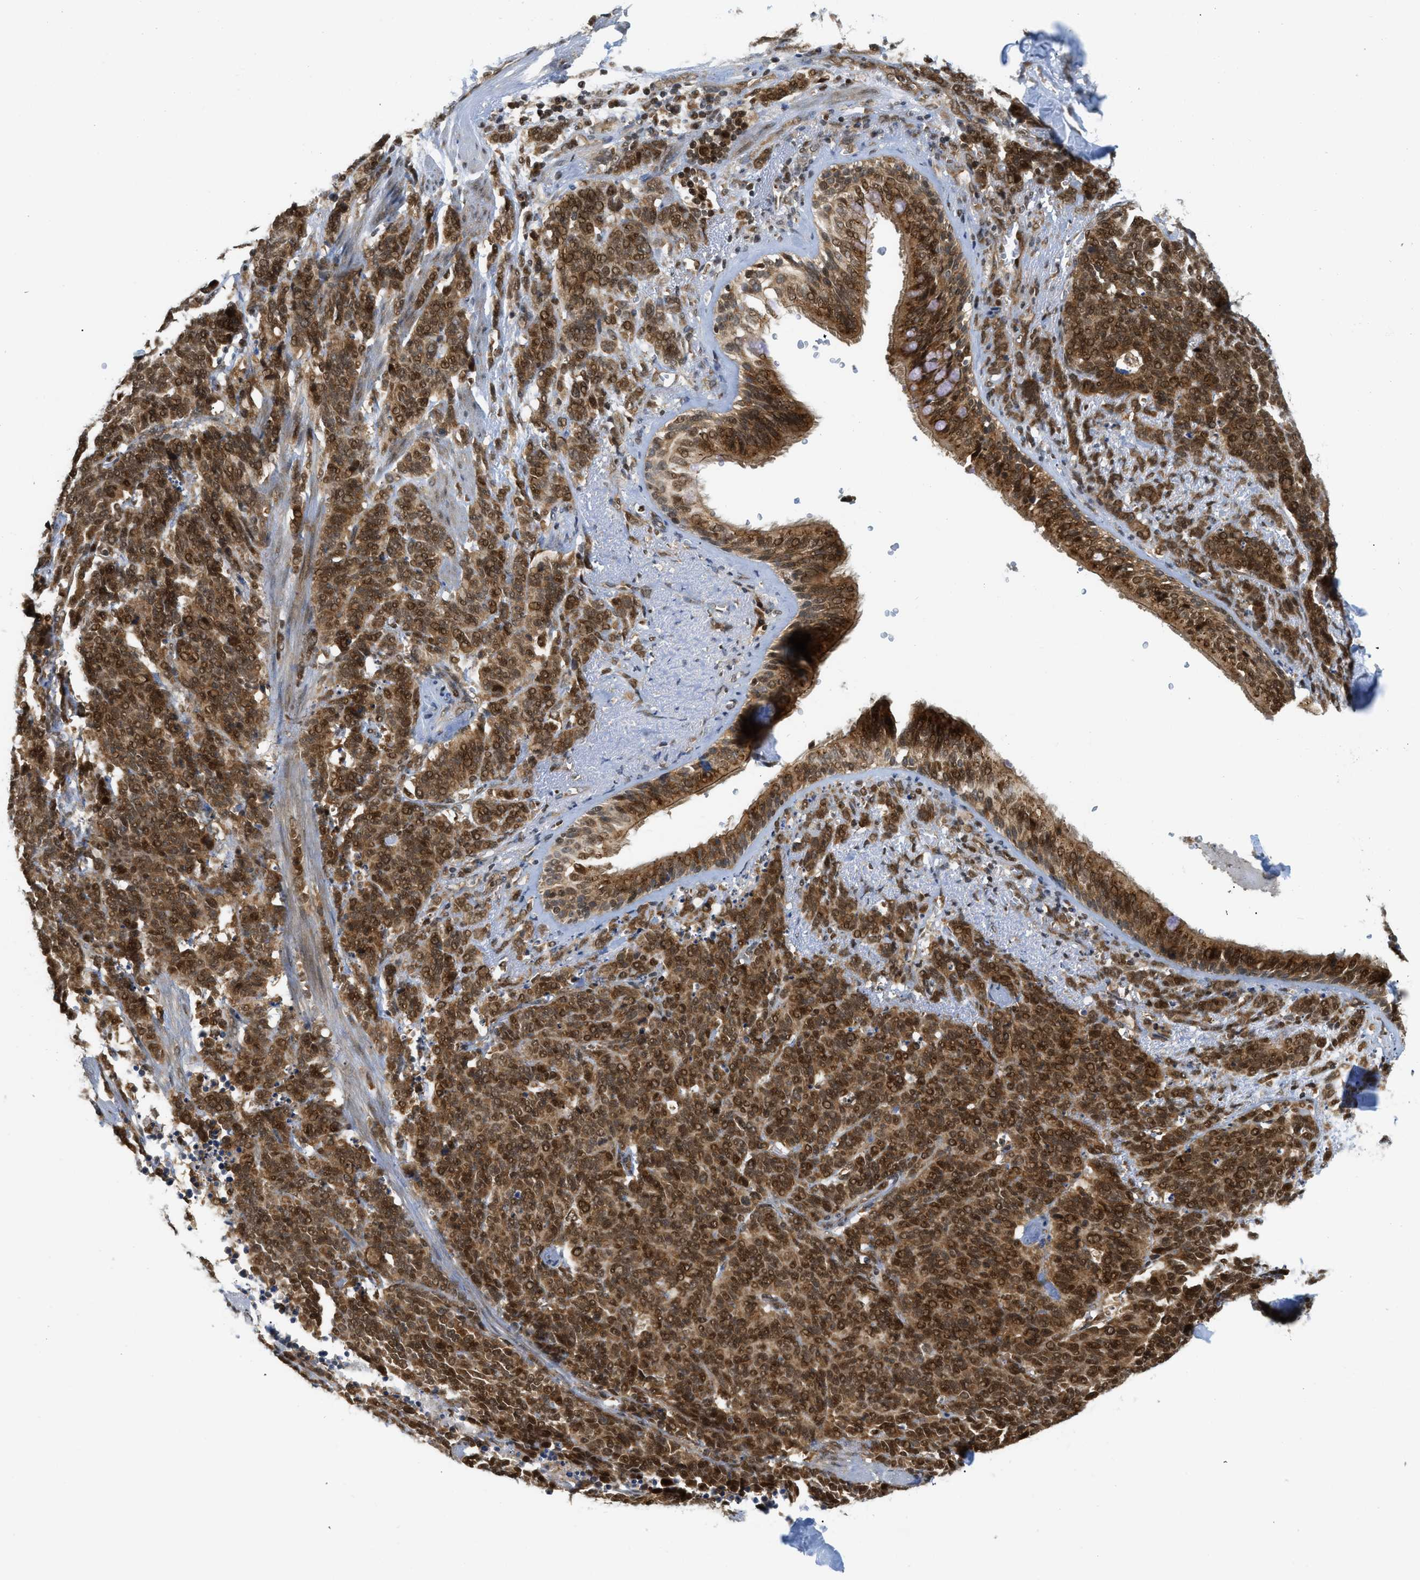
{"staining": {"intensity": "moderate", "quantity": ">75%", "location": "cytoplasmic/membranous,nuclear"}, "tissue": "lung cancer", "cell_type": "Tumor cells", "image_type": "cancer", "snomed": [{"axis": "morphology", "description": "Neoplasm, malignant, NOS"}, {"axis": "topography", "description": "Lung"}], "caption": "Immunohistochemical staining of lung malignant neoplasm shows medium levels of moderate cytoplasmic/membranous and nuclear protein positivity in approximately >75% of tumor cells. (DAB (3,3'-diaminobenzidine) = brown stain, brightfield microscopy at high magnification).", "gene": "TACC1", "patient": {"sex": "female", "age": 58}}